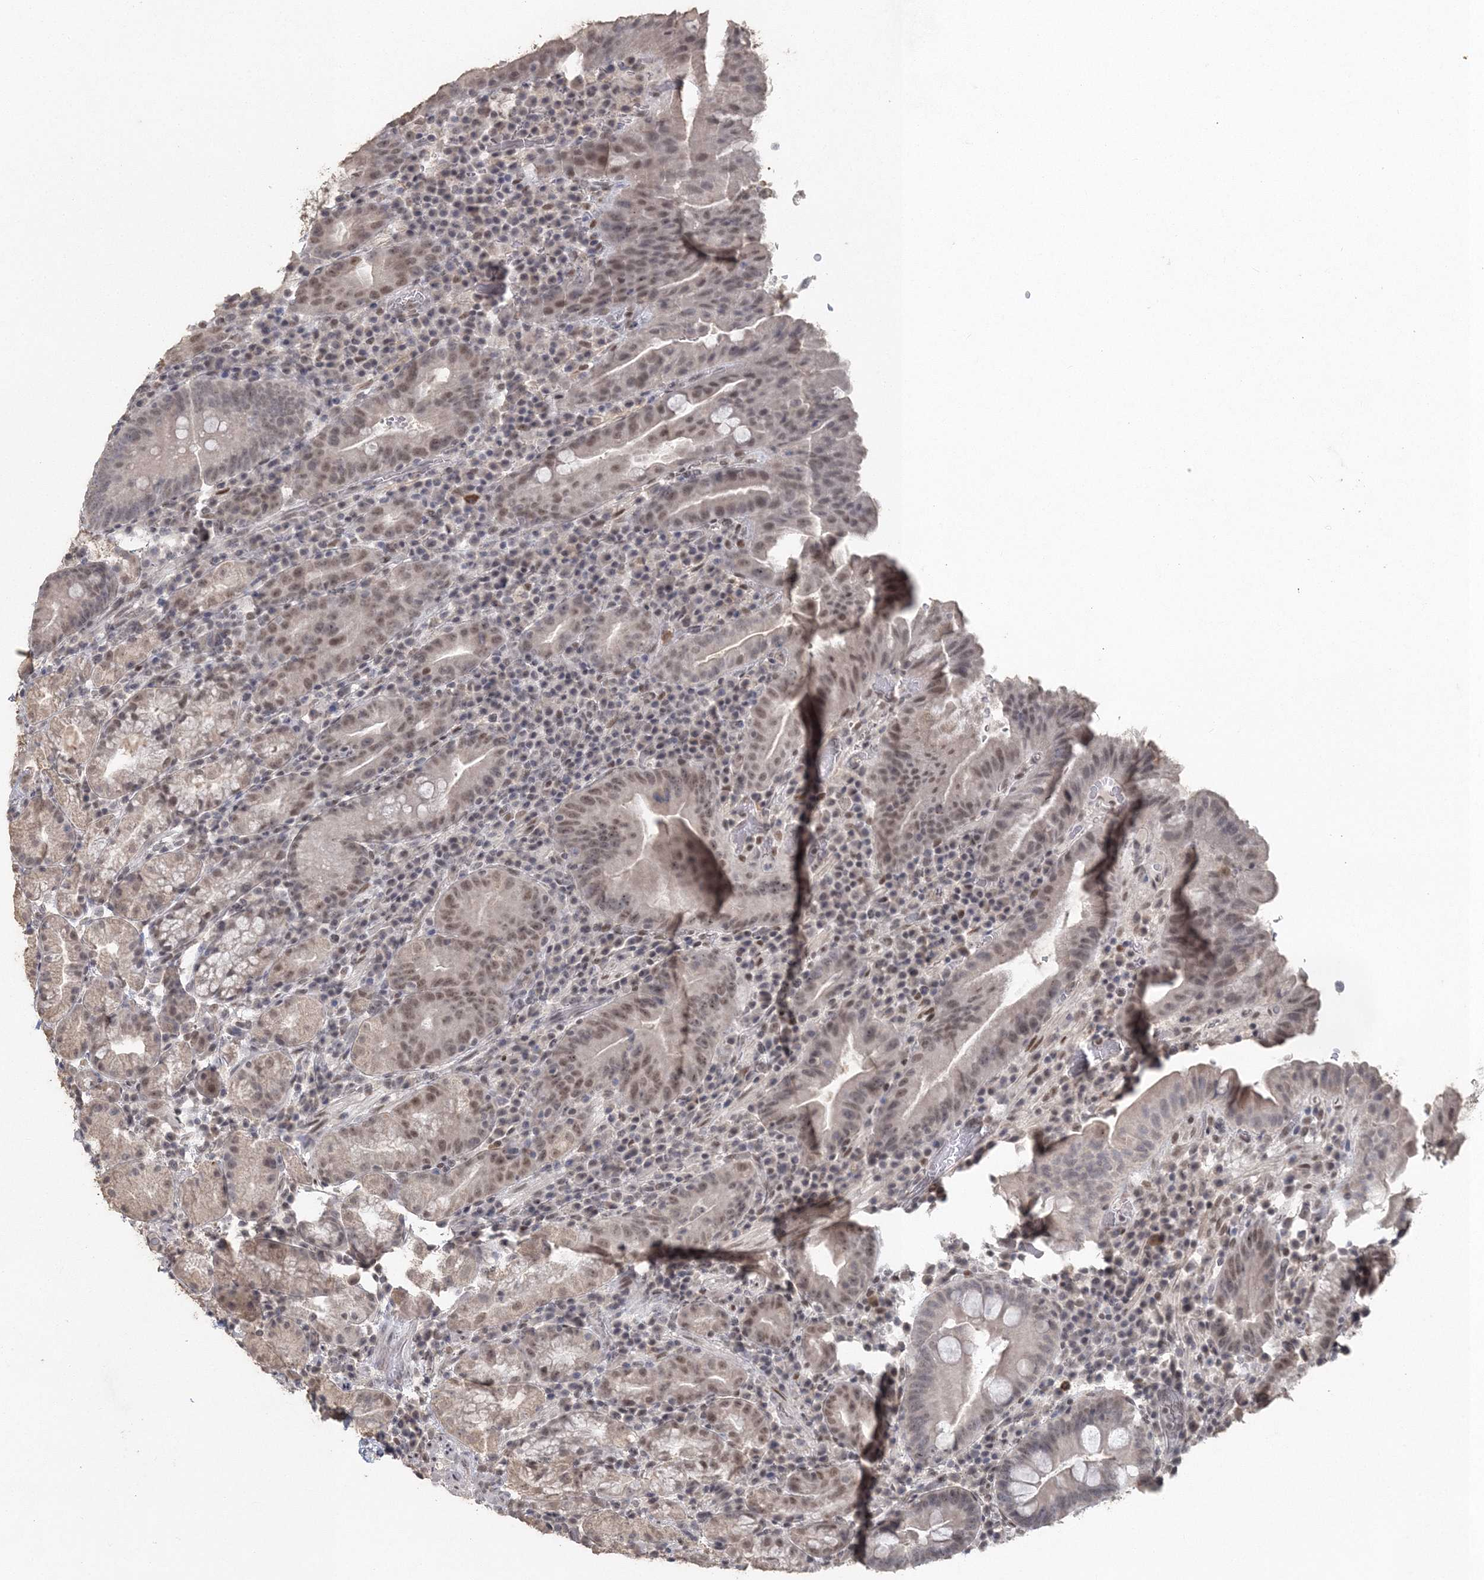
{"staining": {"intensity": "weak", "quantity": "25%-75%", "location": "nuclear"}, "tissue": "stomach", "cell_type": "Glandular cells", "image_type": "normal", "snomed": [{"axis": "morphology", "description": "Normal tissue, NOS"}, {"axis": "morphology", "description": "Inflammation, NOS"}, {"axis": "topography", "description": "Stomach"}], "caption": "A high-resolution micrograph shows immunohistochemistry (IHC) staining of benign stomach, which exhibits weak nuclear staining in about 25%-75% of glandular cells.", "gene": "UIMC1", "patient": {"sex": "male", "age": 79}}